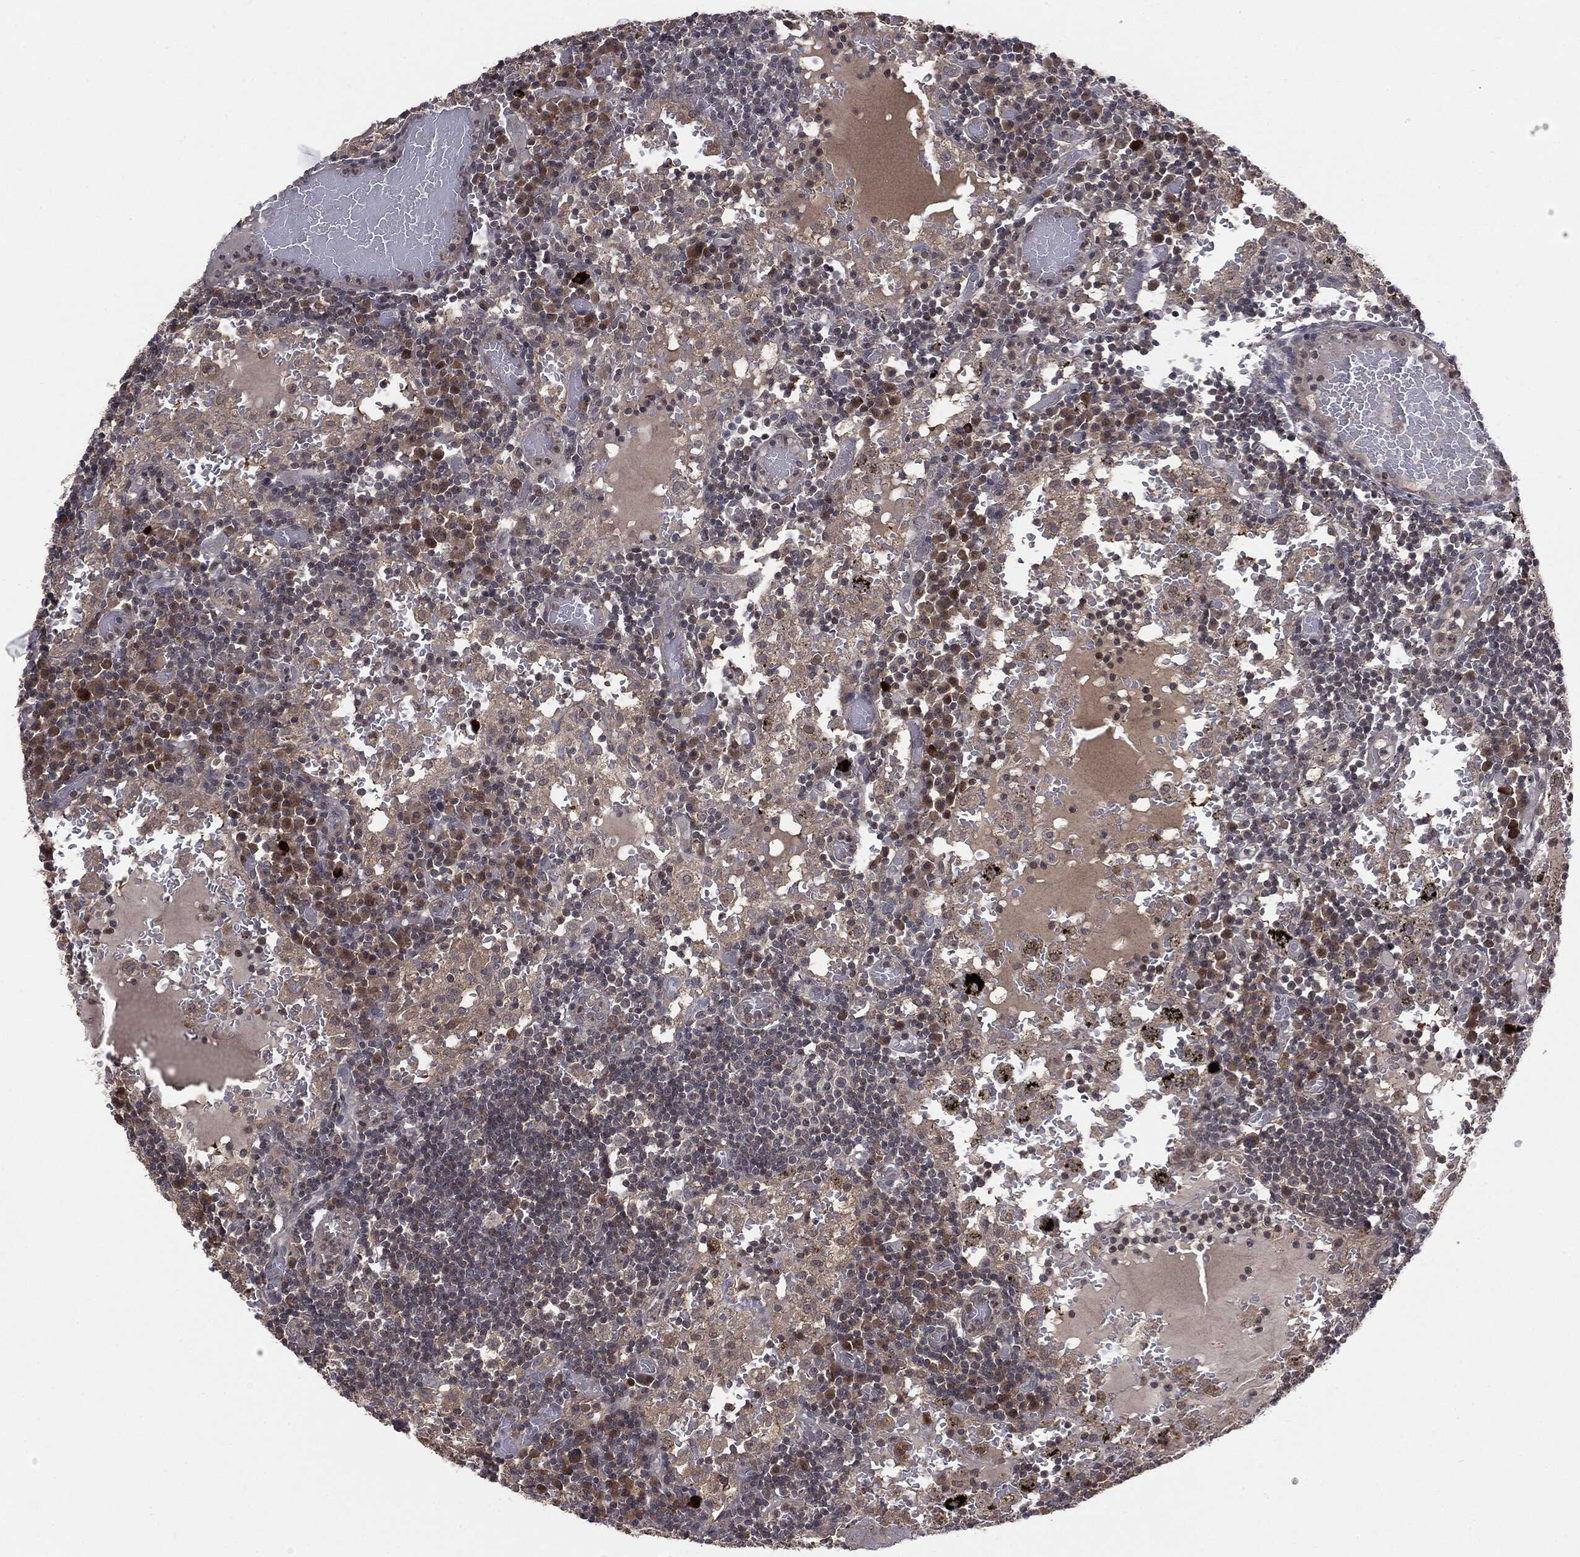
{"staining": {"intensity": "weak", "quantity": "<25%", "location": "cytoplasmic/membranous"}, "tissue": "lymph node", "cell_type": "Germinal center cells", "image_type": "normal", "snomed": [{"axis": "morphology", "description": "Normal tissue, NOS"}, {"axis": "topography", "description": "Lymph node"}], "caption": "IHC image of unremarkable lymph node stained for a protein (brown), which exhibits no staining in germinal center cells.", "gene": "KRT7", "patient": {"sex": "male", "age": 62}}